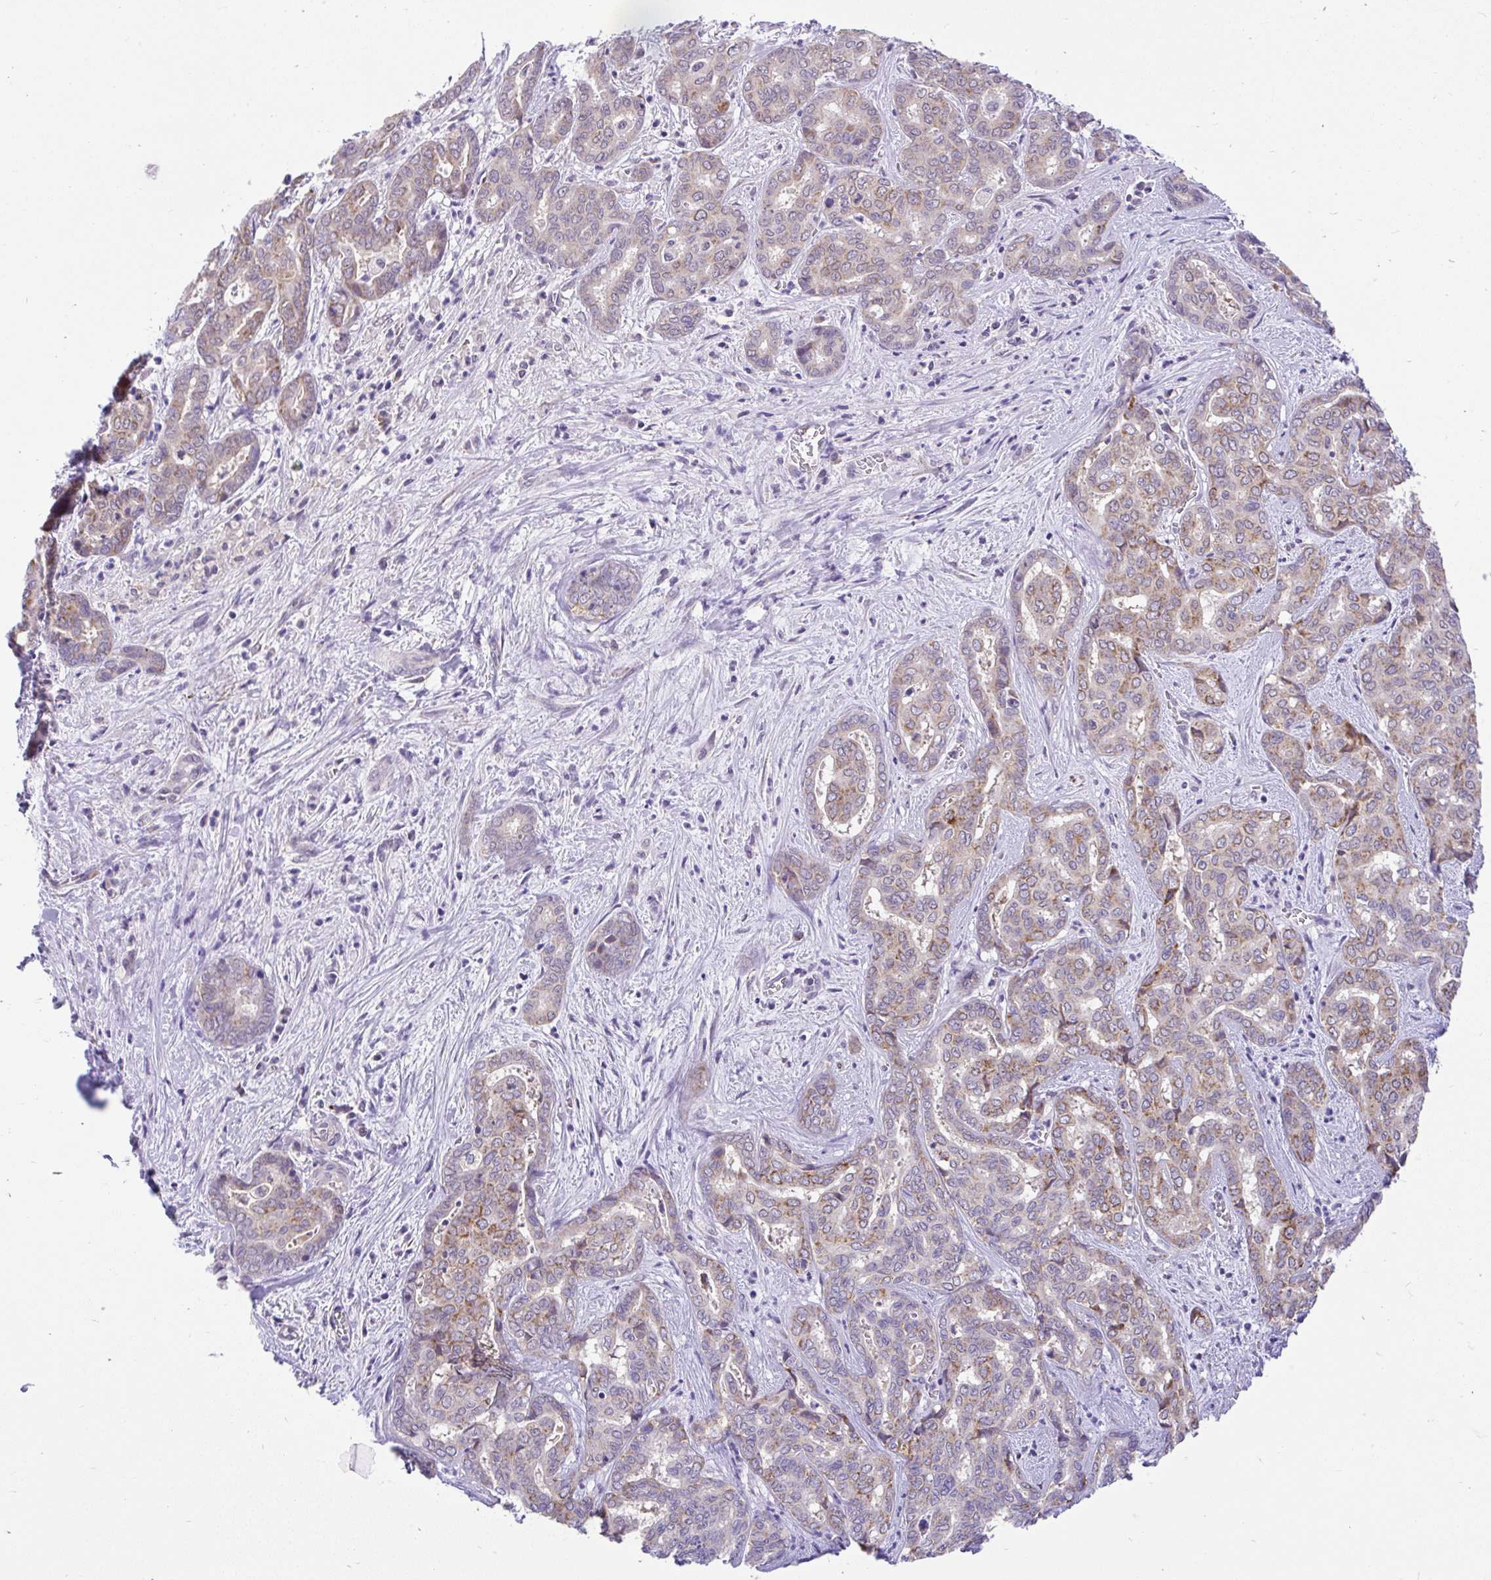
{"staining": {"intensity": "moderate", "quantity": "<25%", "location": "cytoplasmic/membranous"}, "tissue": "liver cancer", "cell_type": "Tumor cells", "image_type": "cancer", "snomed": [{"axis": "morphology", "description": "Cholangiocarcinoma"}, {"axis": "topography", "description": "Liver"}], "caption": "An image of liver cancer stained for a protein shows moderate cytoplasmic/membranous brown staining in tumor cells. (IHC, brightfield microscopy, high magnification).", "gene": "PYCR2", "patient": {"sex": "female", "age": 64}}